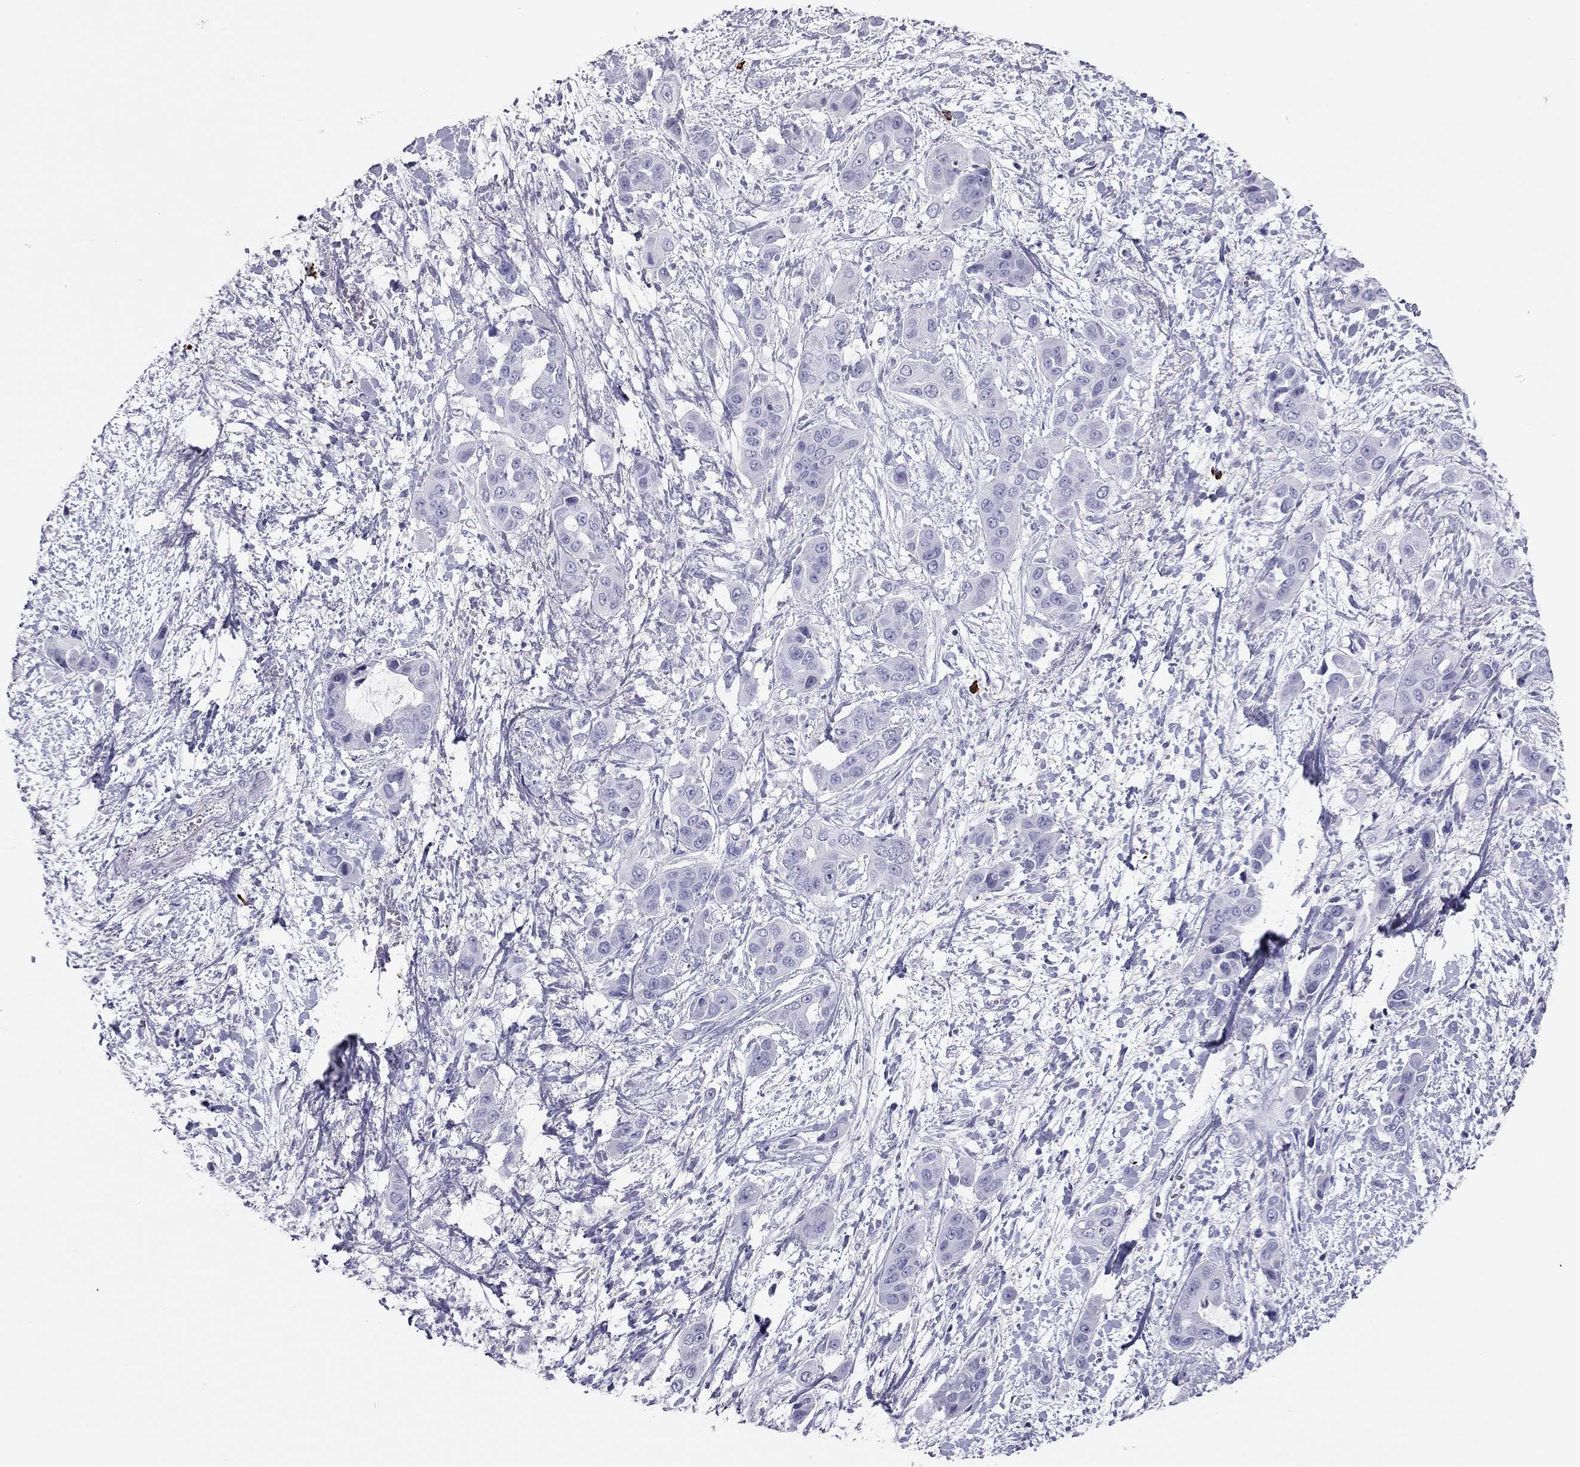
{"staining": {"intensity": "negative", "quantity": "none", "location": "none"}, "tissue": "liver cancer", "cell_type": "Tumor cells", "image_type": "cancer", "snomed": [{"axis": "morphology", "description": "Cholangiocarcinoma"}, {"axis": "topography", "description": "Liver"}], "caption": "The IHC micrograph has no significant expression in tumor cells of liver cholangiocarcinoma tissue. (Stains: DAB immunohistochemistry with hematoxylin counter stain, Microscopy: brightfield microscopy at high magnification).", "gene": "KLRG1", "patient": {"sex": "female", "age": 52}}